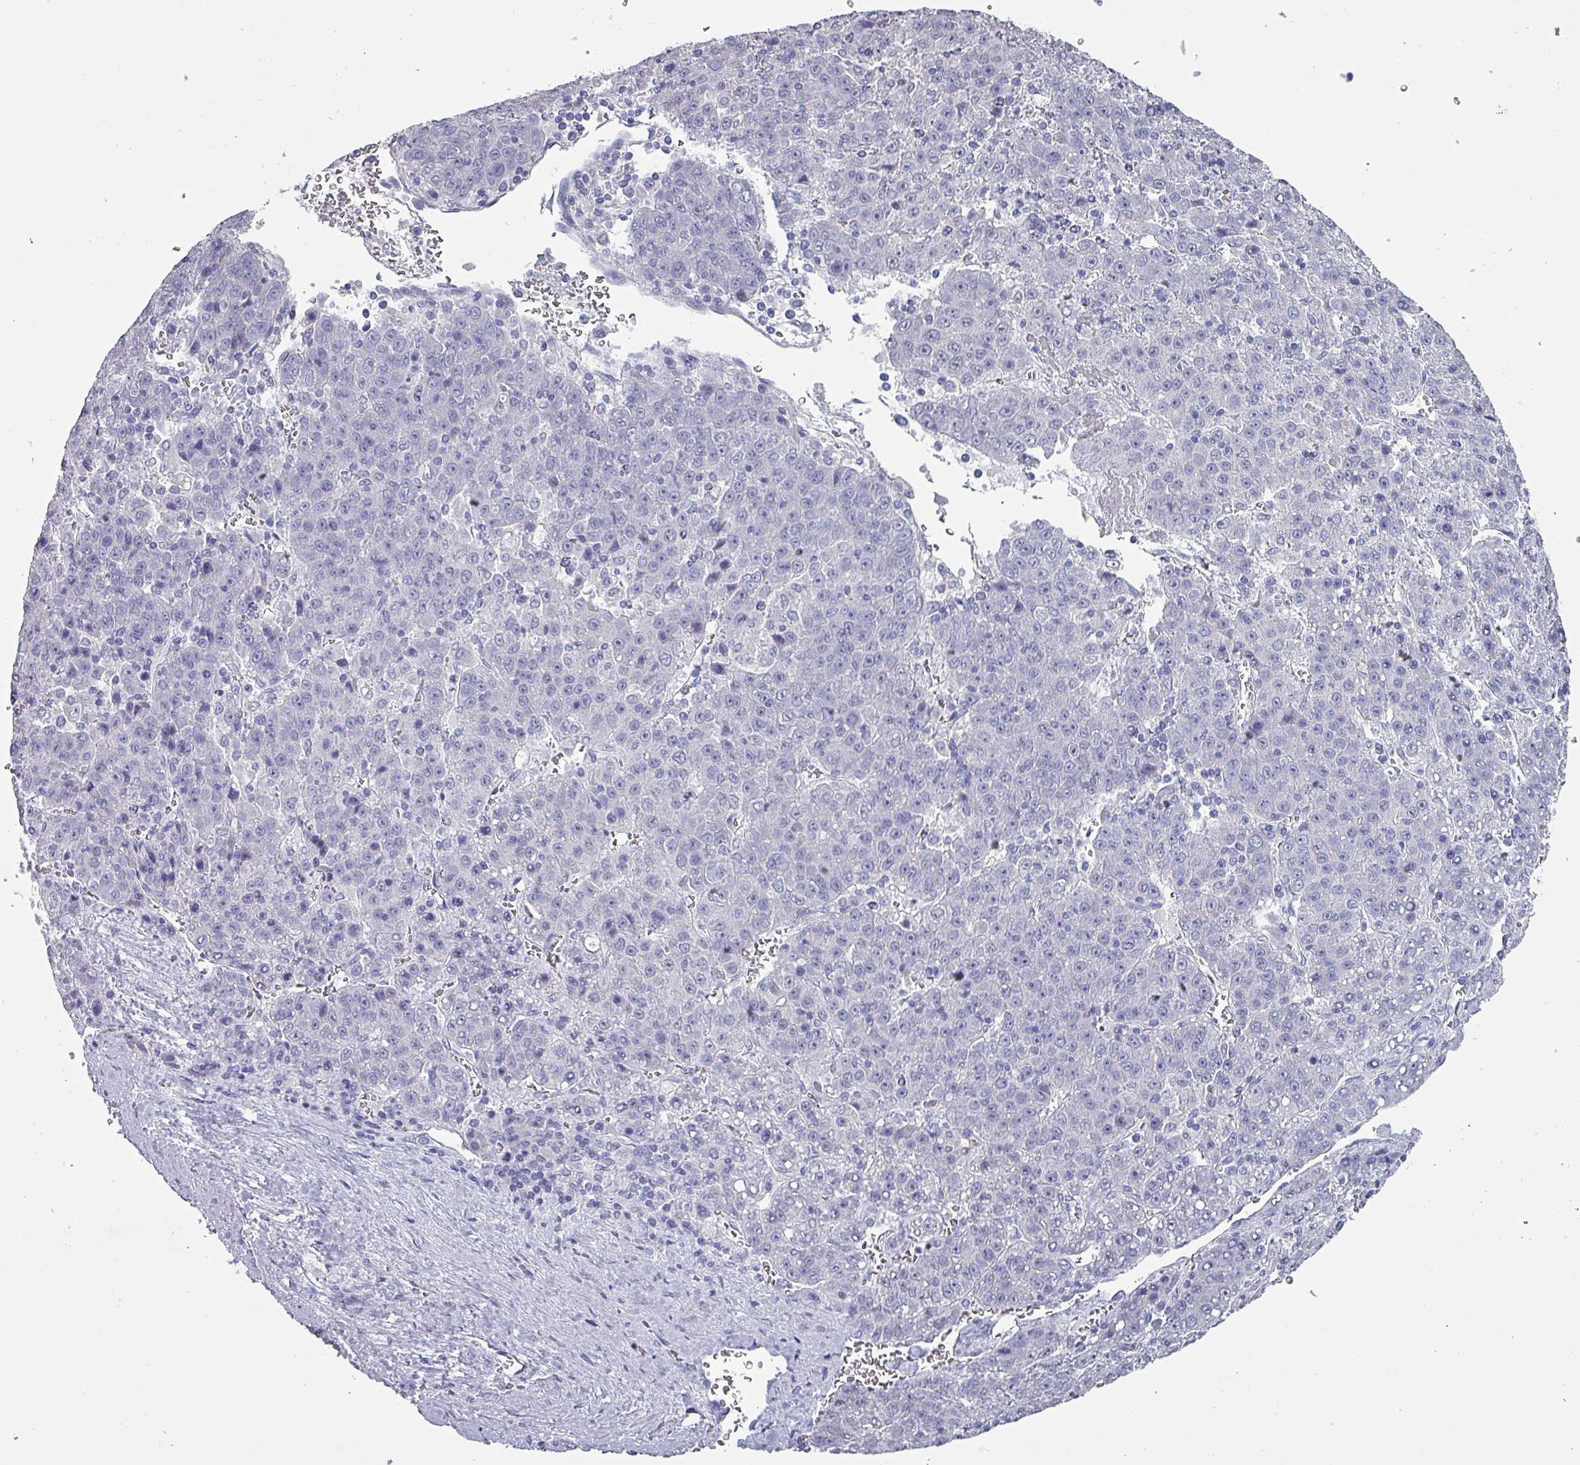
{"staining": {"intensity": "negative", "quantity": "none", "location": "none"}, "tissue": "liver cancer", "cell_type": "Tumor cells", "image_type": "cancer", "snomed": [{"axis": "morphology", "description": "Carcinoma, Hepatocellular, NOS"}, {"axis": "topography", "description": "Liver"}], "caption": "Tumor cells are negative for brown protein staining in liver cancer (hepatocellular carcinoma).", "gene": "INS-IGF2", "patient": {"sex": "female", "age": 53}}